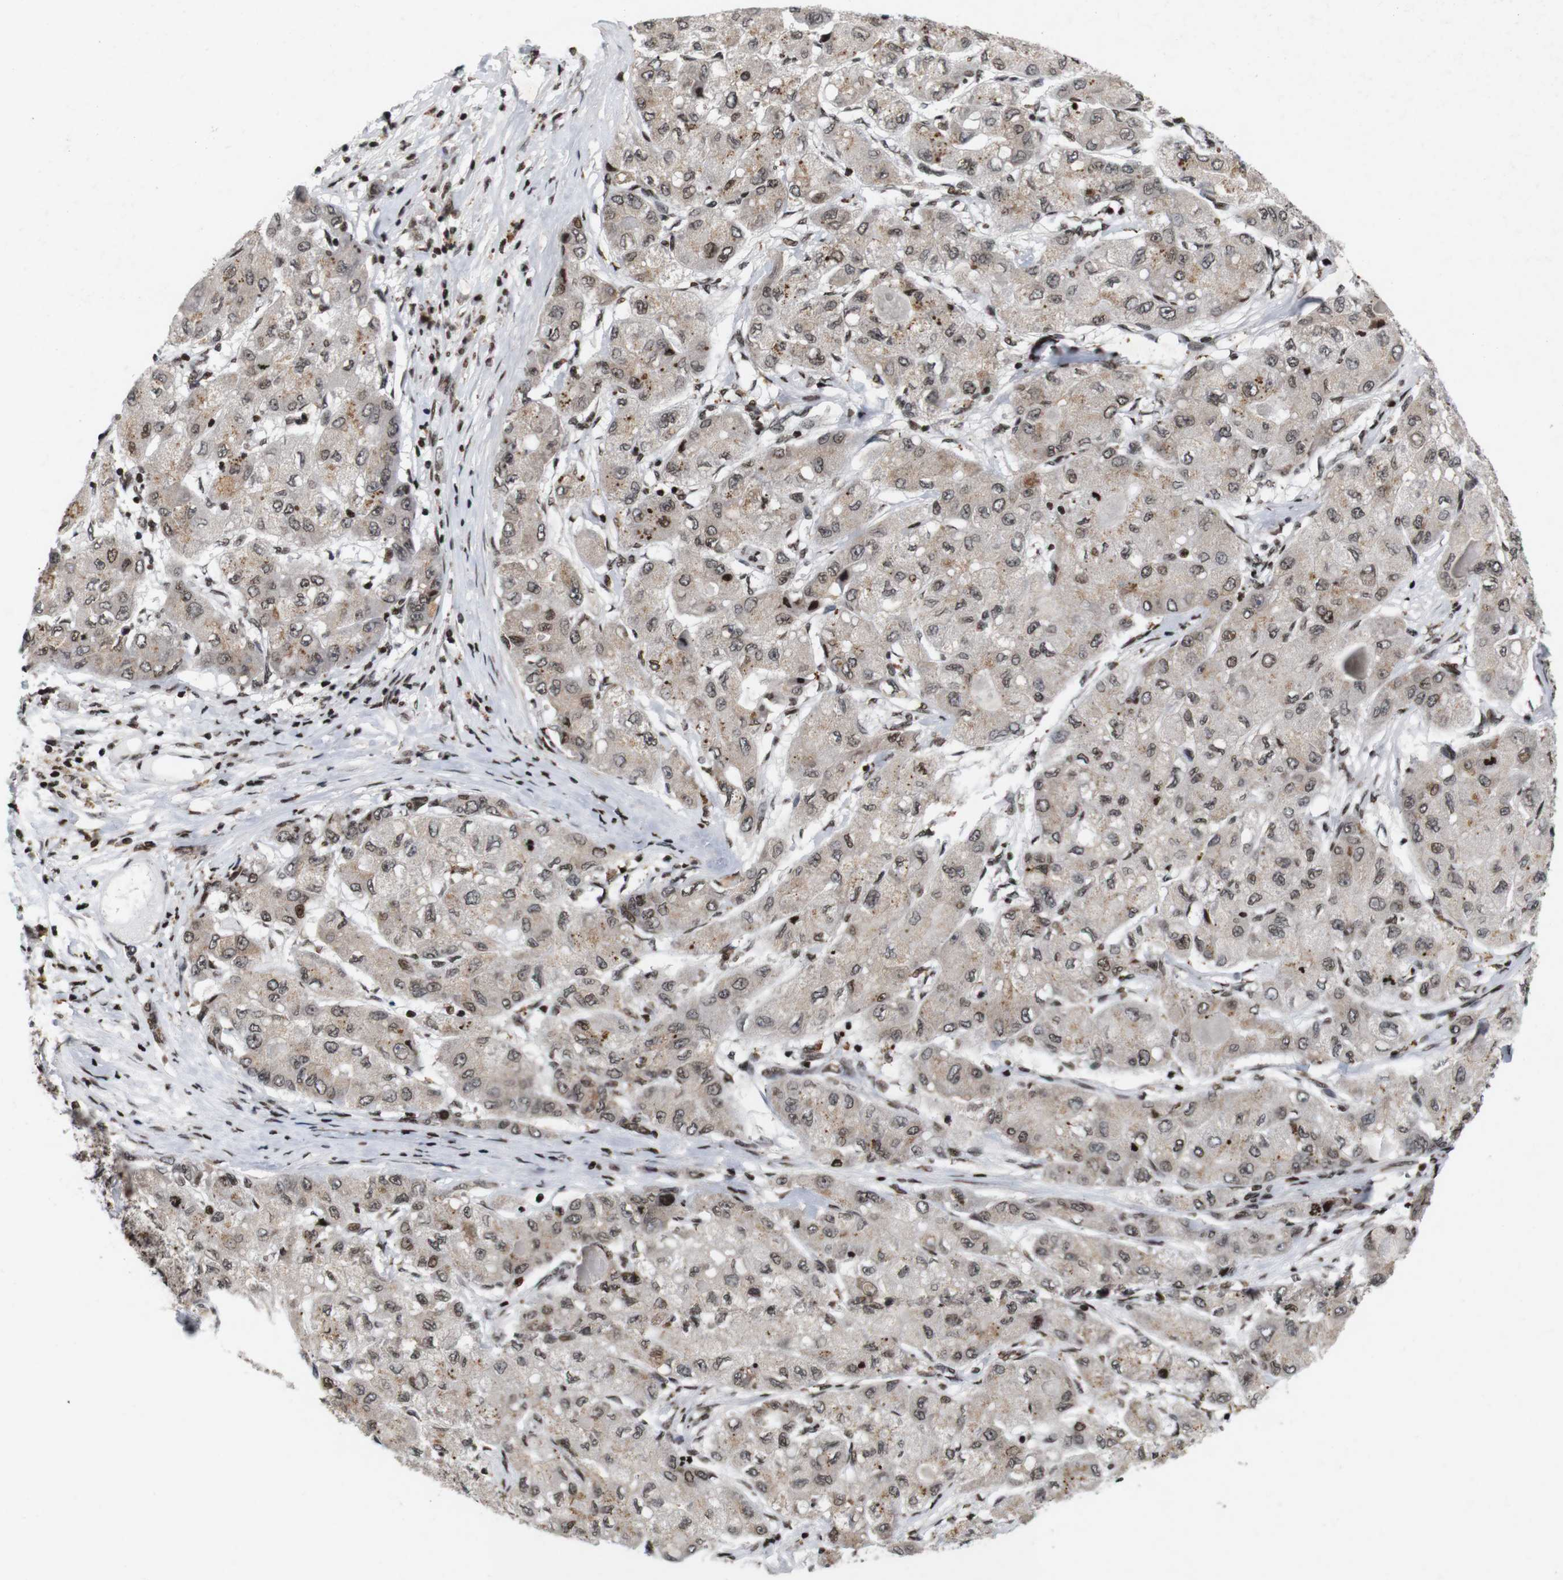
{"staining": {"intensity": "weak", "quantity": ">75%", "location": "cytoplasmic/membranous,nuclear"}, "tissue": "liver cancer", "cell_type": "Tumor cells", "image_type": "cancer", "snomed": [{"axis": "morphology", "description": "Carcinoma, Hepatocellular, NOS"}, {"axis": "topography", "description": "Liver"}], "caption": "Tumor cells demonstrate weak cytoplasmic/membranous and nuclear expression in about >75% of cells in liver hepatocellular carcinoma.", "gene": "MAGEH1", "patient": {"sex": "male", "age": 80}}